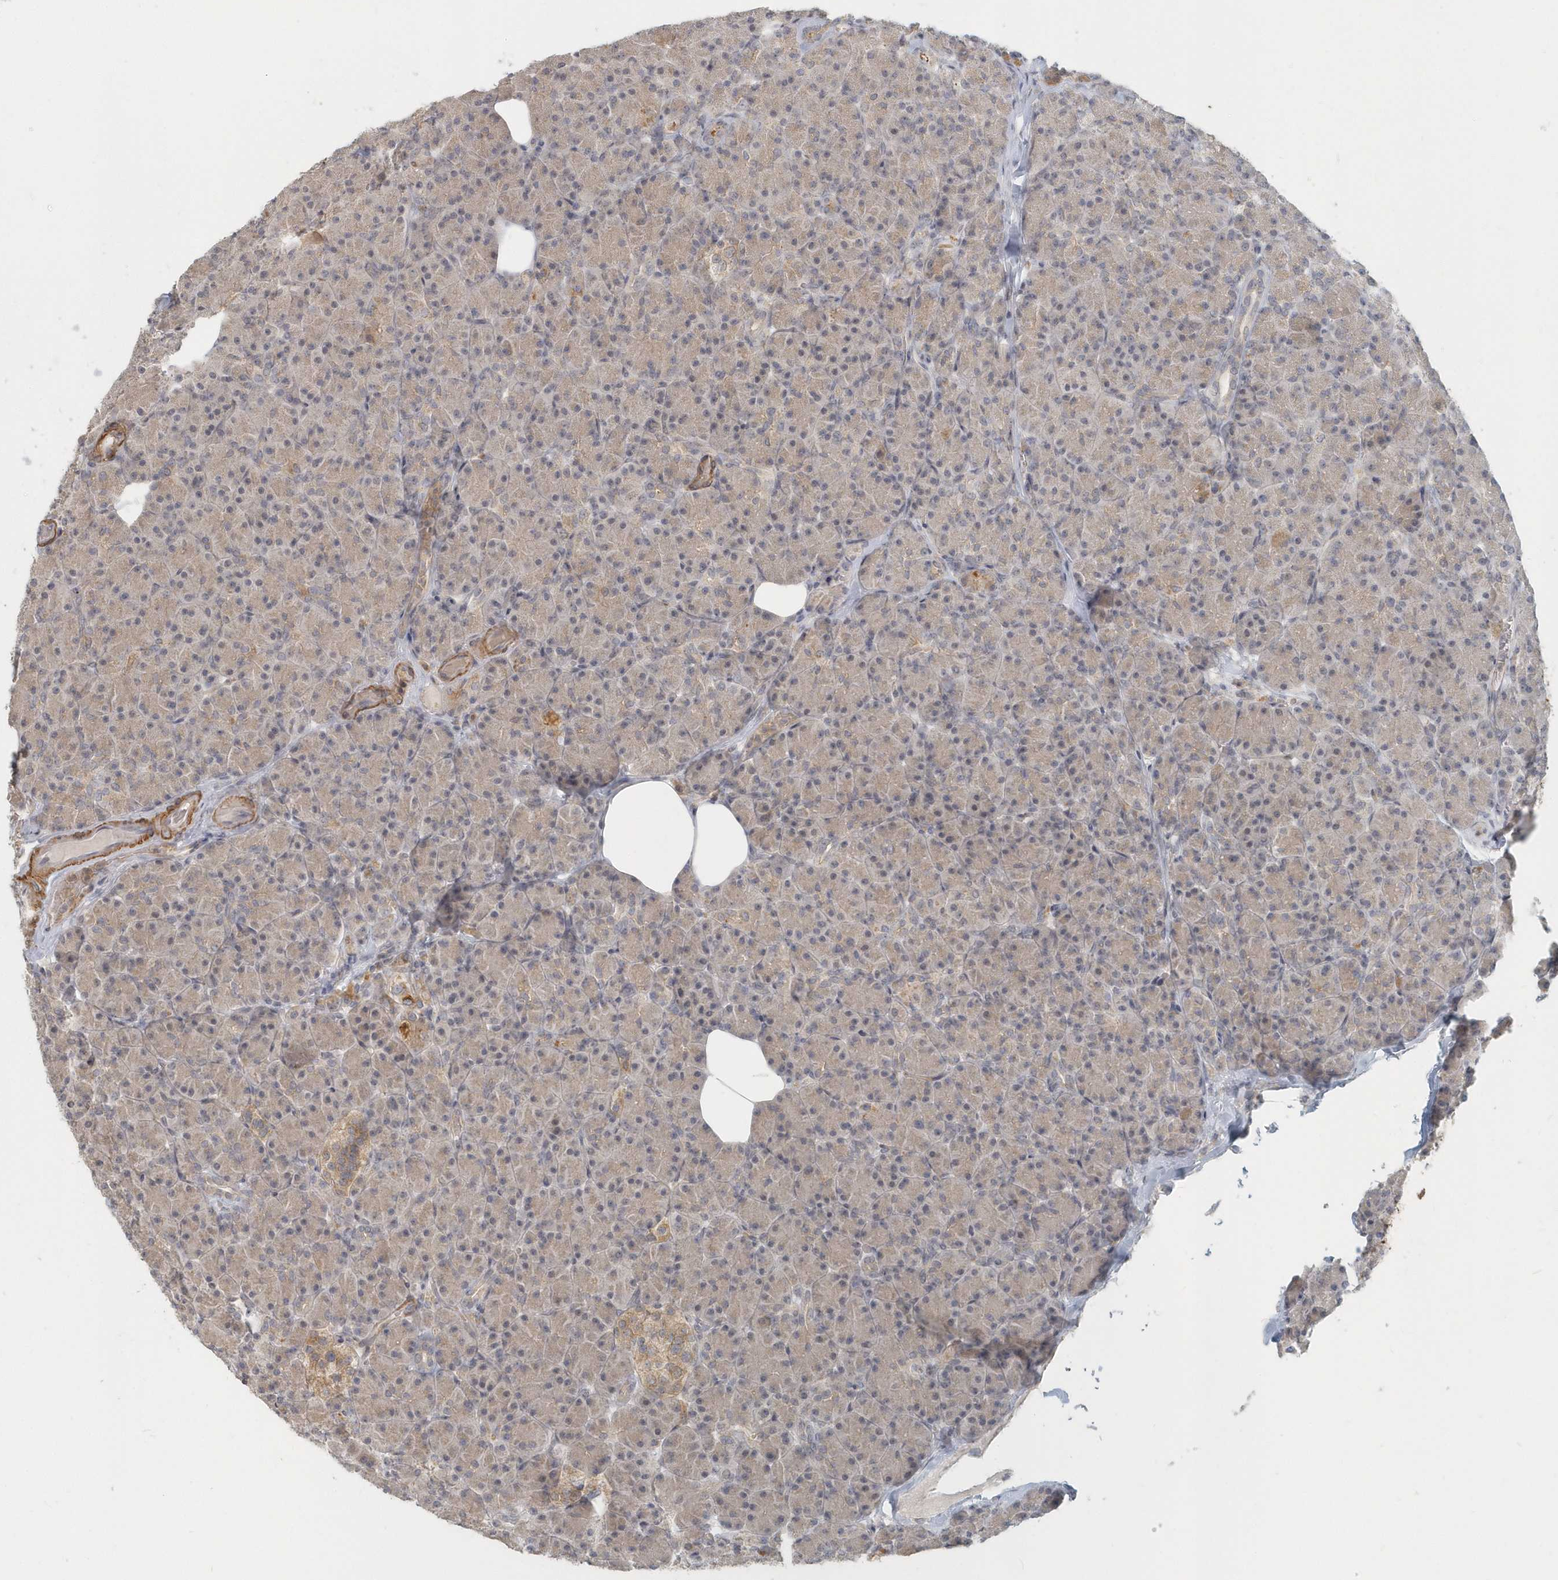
{"staining": {"intensity": "weak", "quantity": ">75%", "location": "cytoplasmic/membranous"}, "tissue": "pancreas", "cell_type": "Exocrine glandular cells", "image_type": "normal", "snomed": [{"axis": "morphology", "description": "Normal tissue, NOS"}, {"axis": "topography", "description": "Pancreas"}], "caption": "High-magnification brightfield microscopy of unremarkable pancreas stained with DAB (3,3'-diaminobenzidine) (brown) and counterstained with hematoxylin (blue). exocrine glandular cells exhibit weak cytoplasmic/membranous expression is appreciated in approximately>75% of cells.", "gene": "NAPB", "patient": {"sex": "female", "age": 43}}